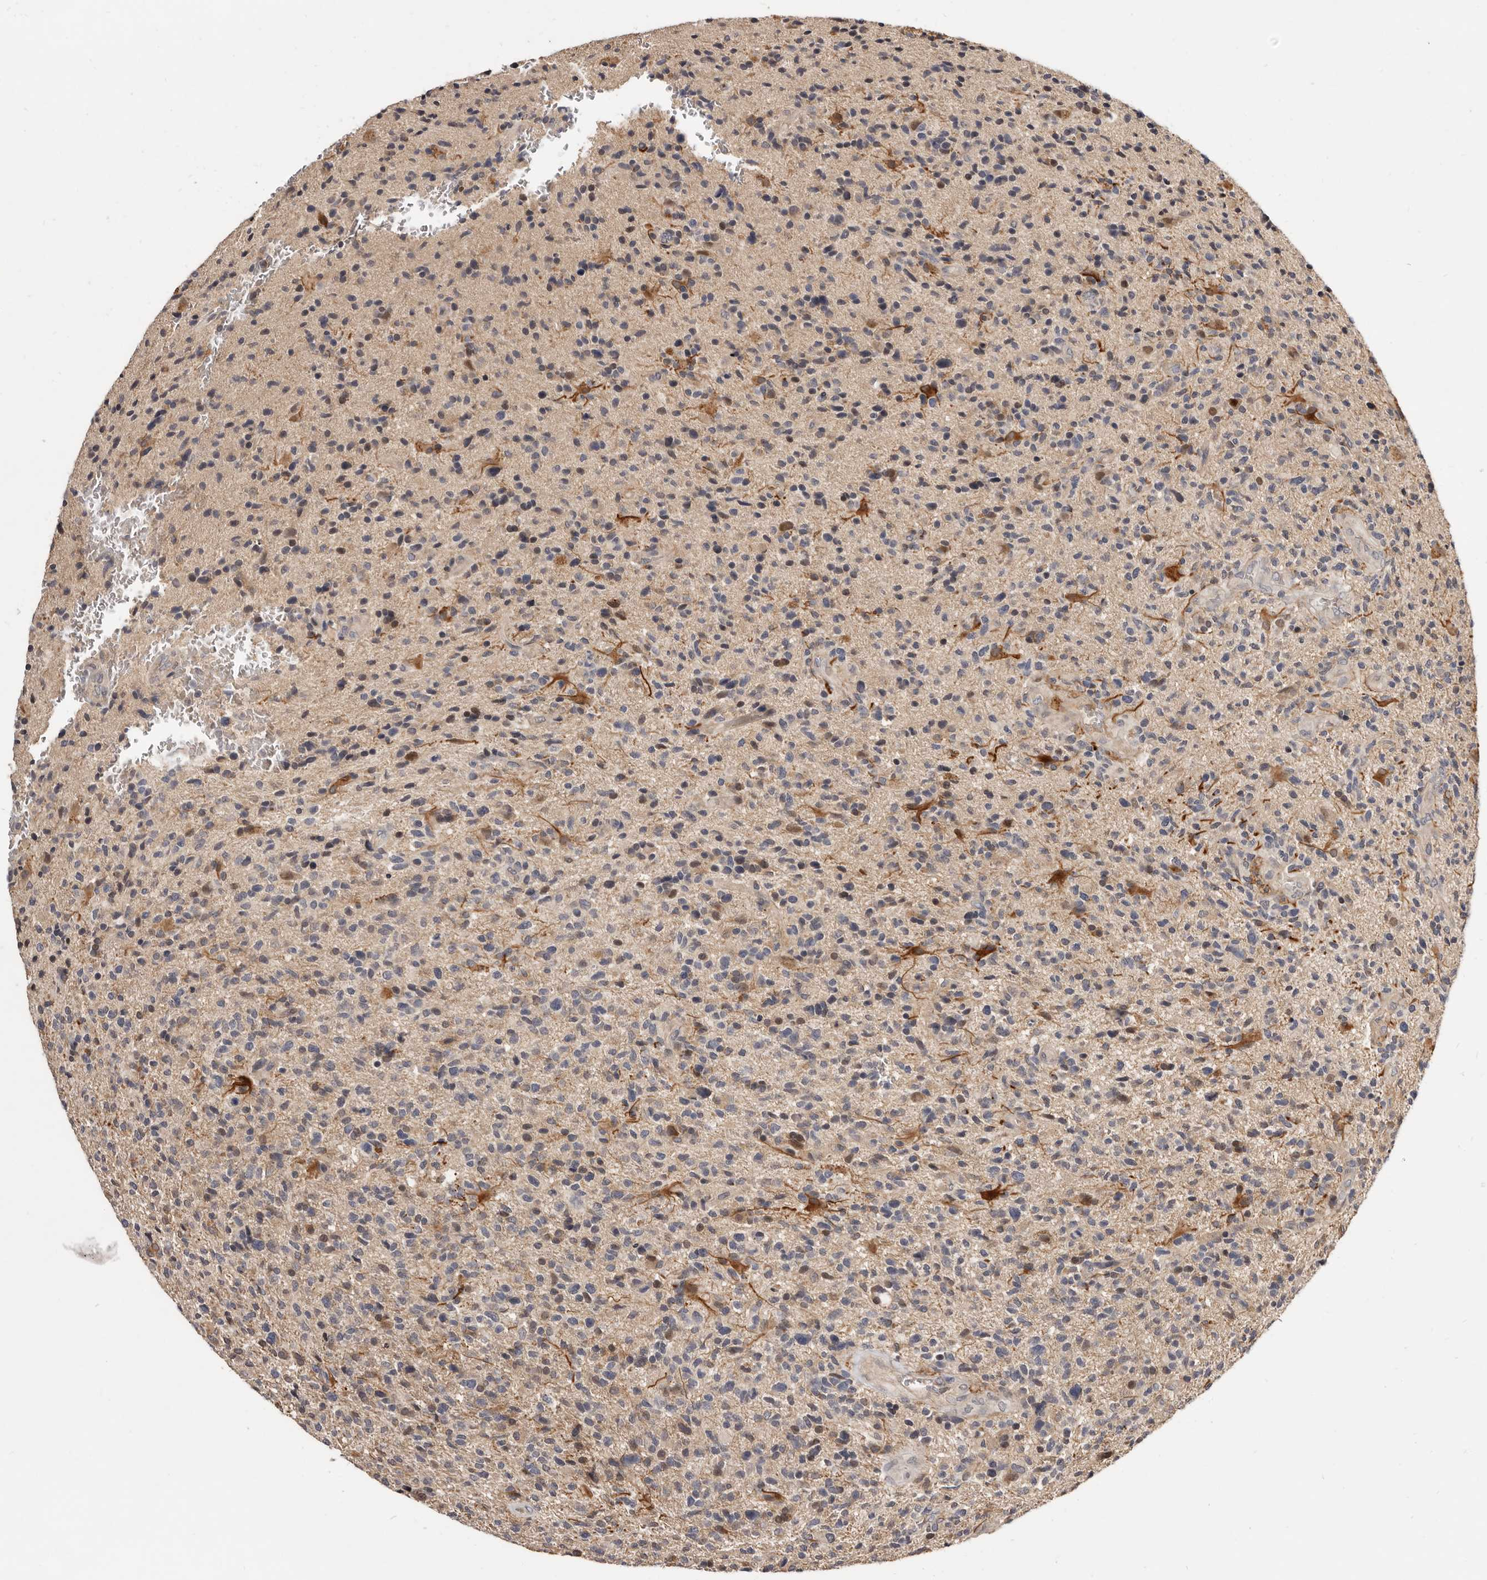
{"staining": {"intensity": "negative", "quantity": "none", "location": "none"}, "tissue": "glioma", "cell_type": "Tumor cells", "image_type": "cancer", "snomed": [{"axis": "morphology", "description": "Glioma, malignant, High grade"}, {"axis": "topography", "description": "Brain"}], "caption": "IHC photomicrograph of neoplastic tissue: human glioma stained with DAB (3,3'-diaminobenzidine) displays no significant protein expression in tumor cells.", "gene": "INAVA", "patient": {"sex": "male", "age": 72}}